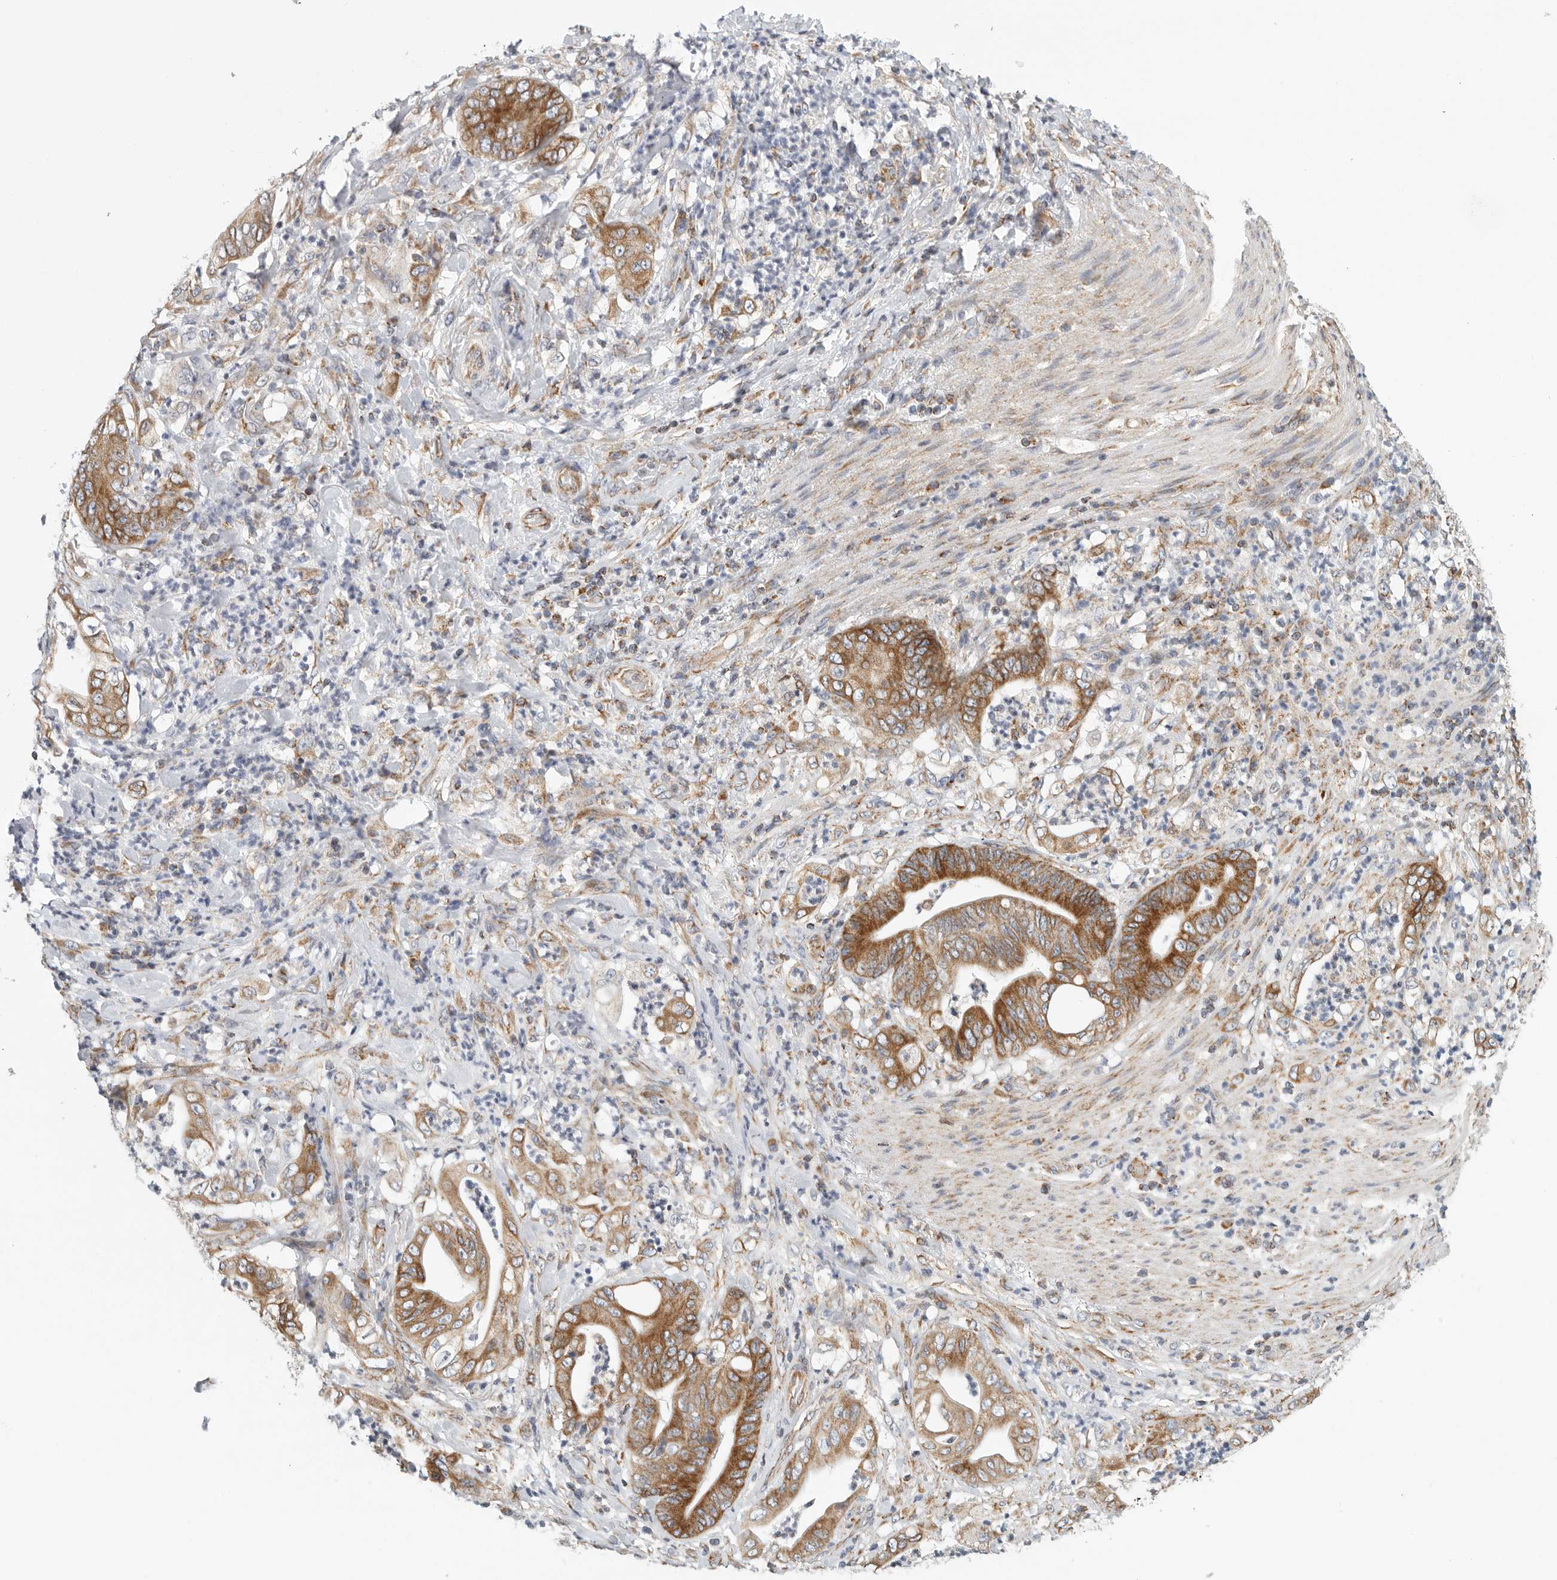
{"staining": {"intensity": "strong", "quantity": ">75%", "location": "cytoplasmic/membranous"}, "tissue": "stomach cancer", "cell_type": "Tumor cells", "image_type": "cancer", "snomed": [{"axis": "morphology", "description": "Adenocarcinoma, NOS"}, {"axis": "topography", "description": "Stomach"}], "caption": "Immunohistochemistry (DAB (3,3'-diaminobenzidine)) staining of adenocarcinoma (stomach) reveals strong cytoplasmic/membranous protein expression in approximately >75% of tumor cells.", "gene": "FKBP8", "patient": {"sex": "female", "age": 73}}